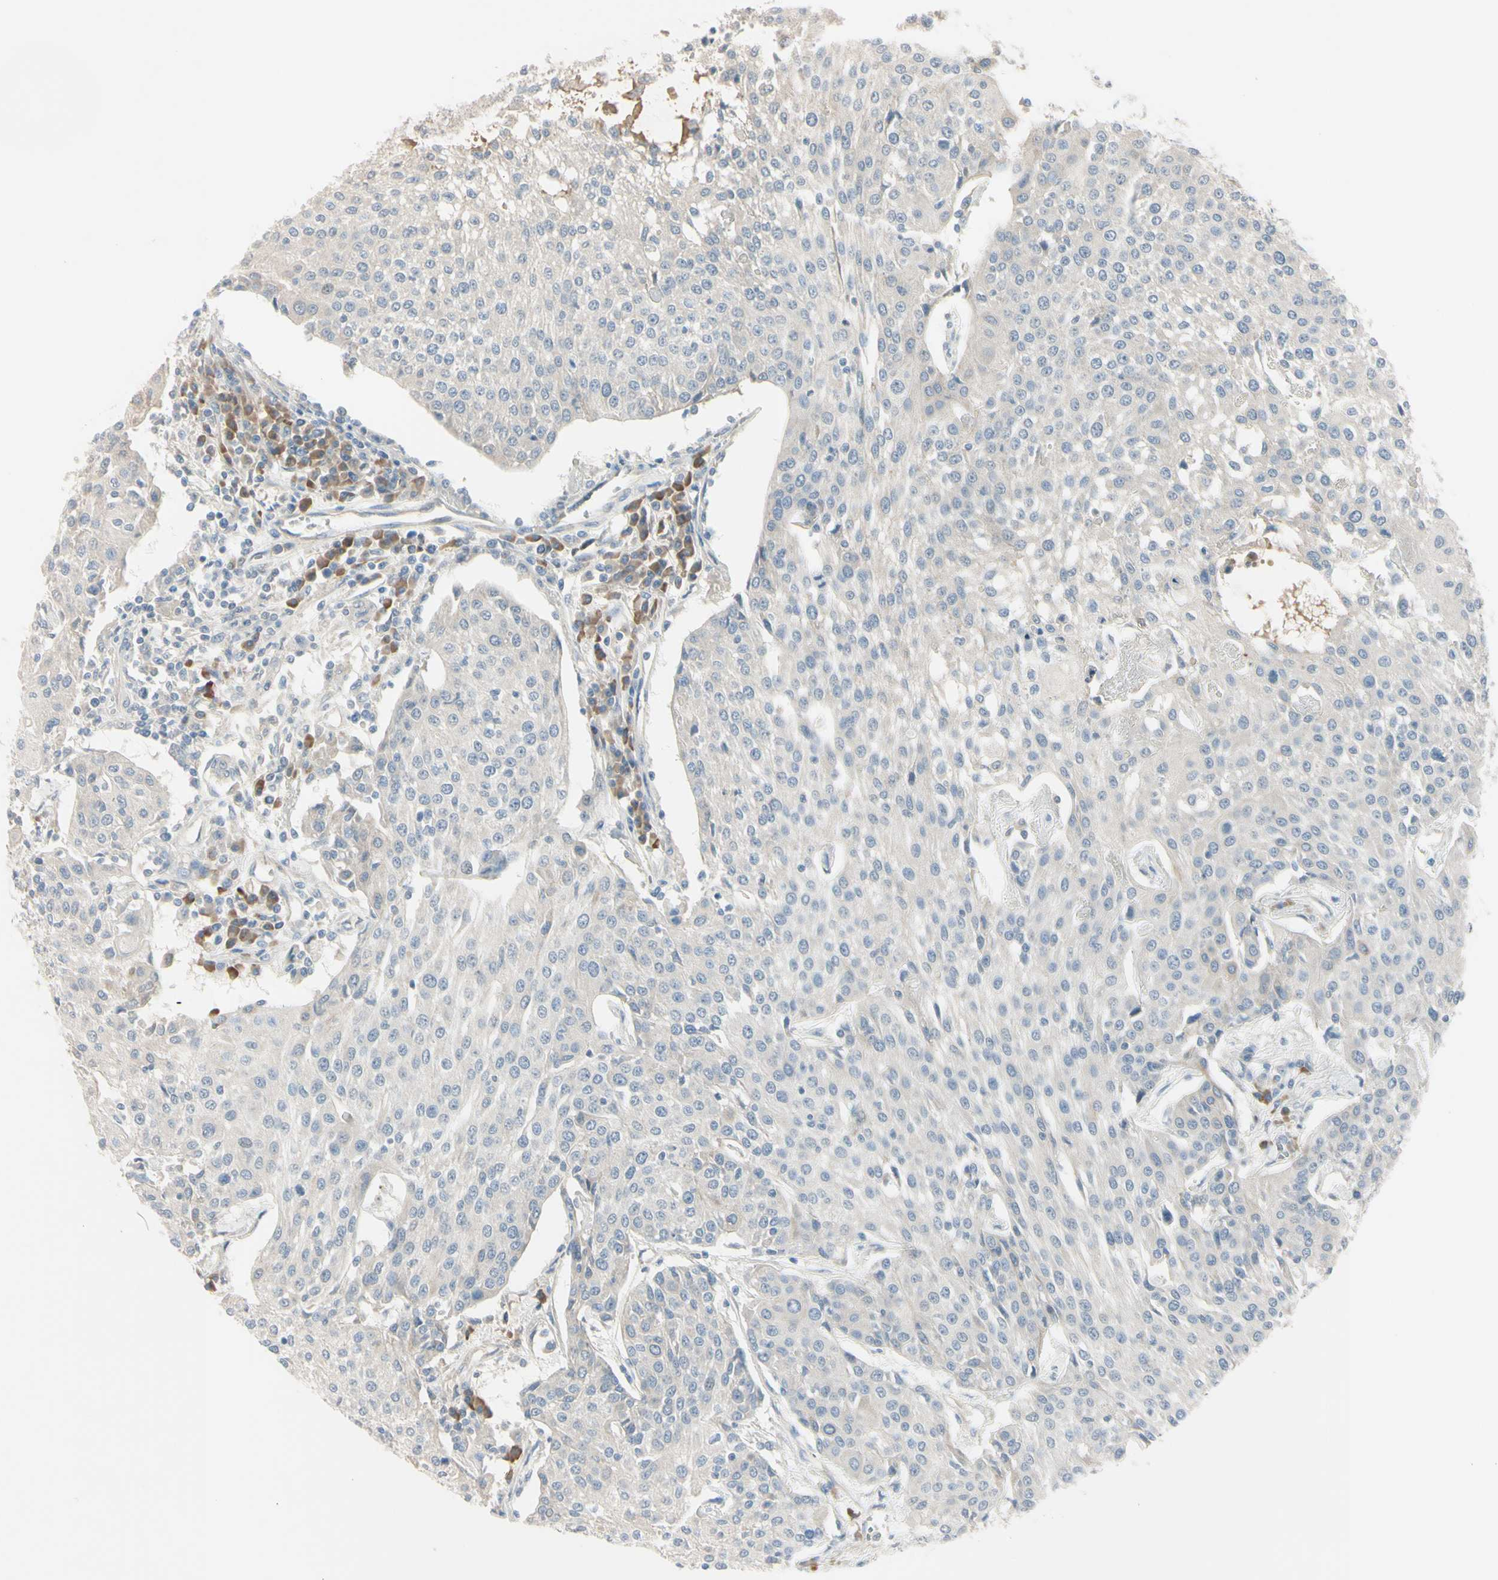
{"staining": {"intensity": "negative", "quantity": "none", "location": "none"}, "tissue": "urothelial cancer", "cell_type": "Tumor cells", "image_type": "cancer", "snomed": [{"axis": "morphology", "description": "Urothelial carcinoma, High grade"}, {"axis": "topography", "description": "Urinary bladder"}], "caption": "DAB (3,3'-diaminobenzidine) immunohistochemical staining of human urothelial cancer displays no significant expression in tumor cells.", "gene": "AATK", "patient": {"sex": "female", "age": 85}}